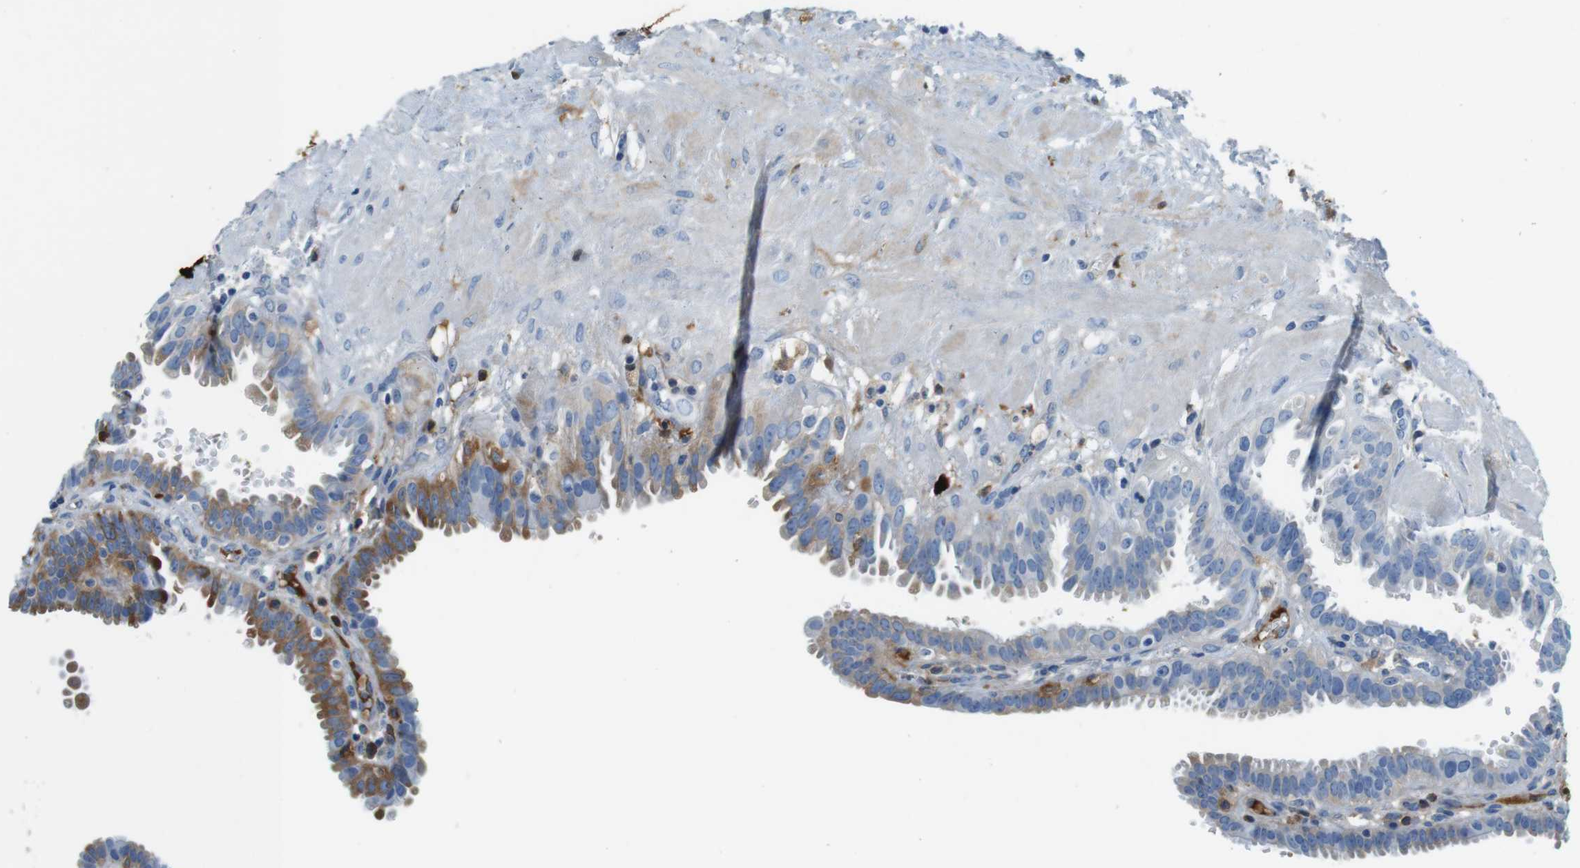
{"staining": {"intensity": "moderate", "quantity": "25%-75%", "location": "cytoplasmic/membranous"}, "tissue": "fallopian tube", "cell_type": "Glandular cells", "image_type": "normal", "snomed": [{"axis": "morphology", "description": "Normal tissue, NOS"}, {"axis": "topography", "description": "Fallopian tube"}, {"axis": "topography", "description": "Placenta"}], "caption": "A high-resolution histopathology image shows immunohistochemistry (IHC) staining of normal fallopian tube, which reveals moderate cytoplasmic/membranous expression in about 25%-75% of glandular cells. The protein of interest is stained brown, and the nuclei are stained in blue (DAB IHC with brightfield microscopy, high magnification).", "gene": "IGHD", "patient": {"sex": "female", "age": 34}}